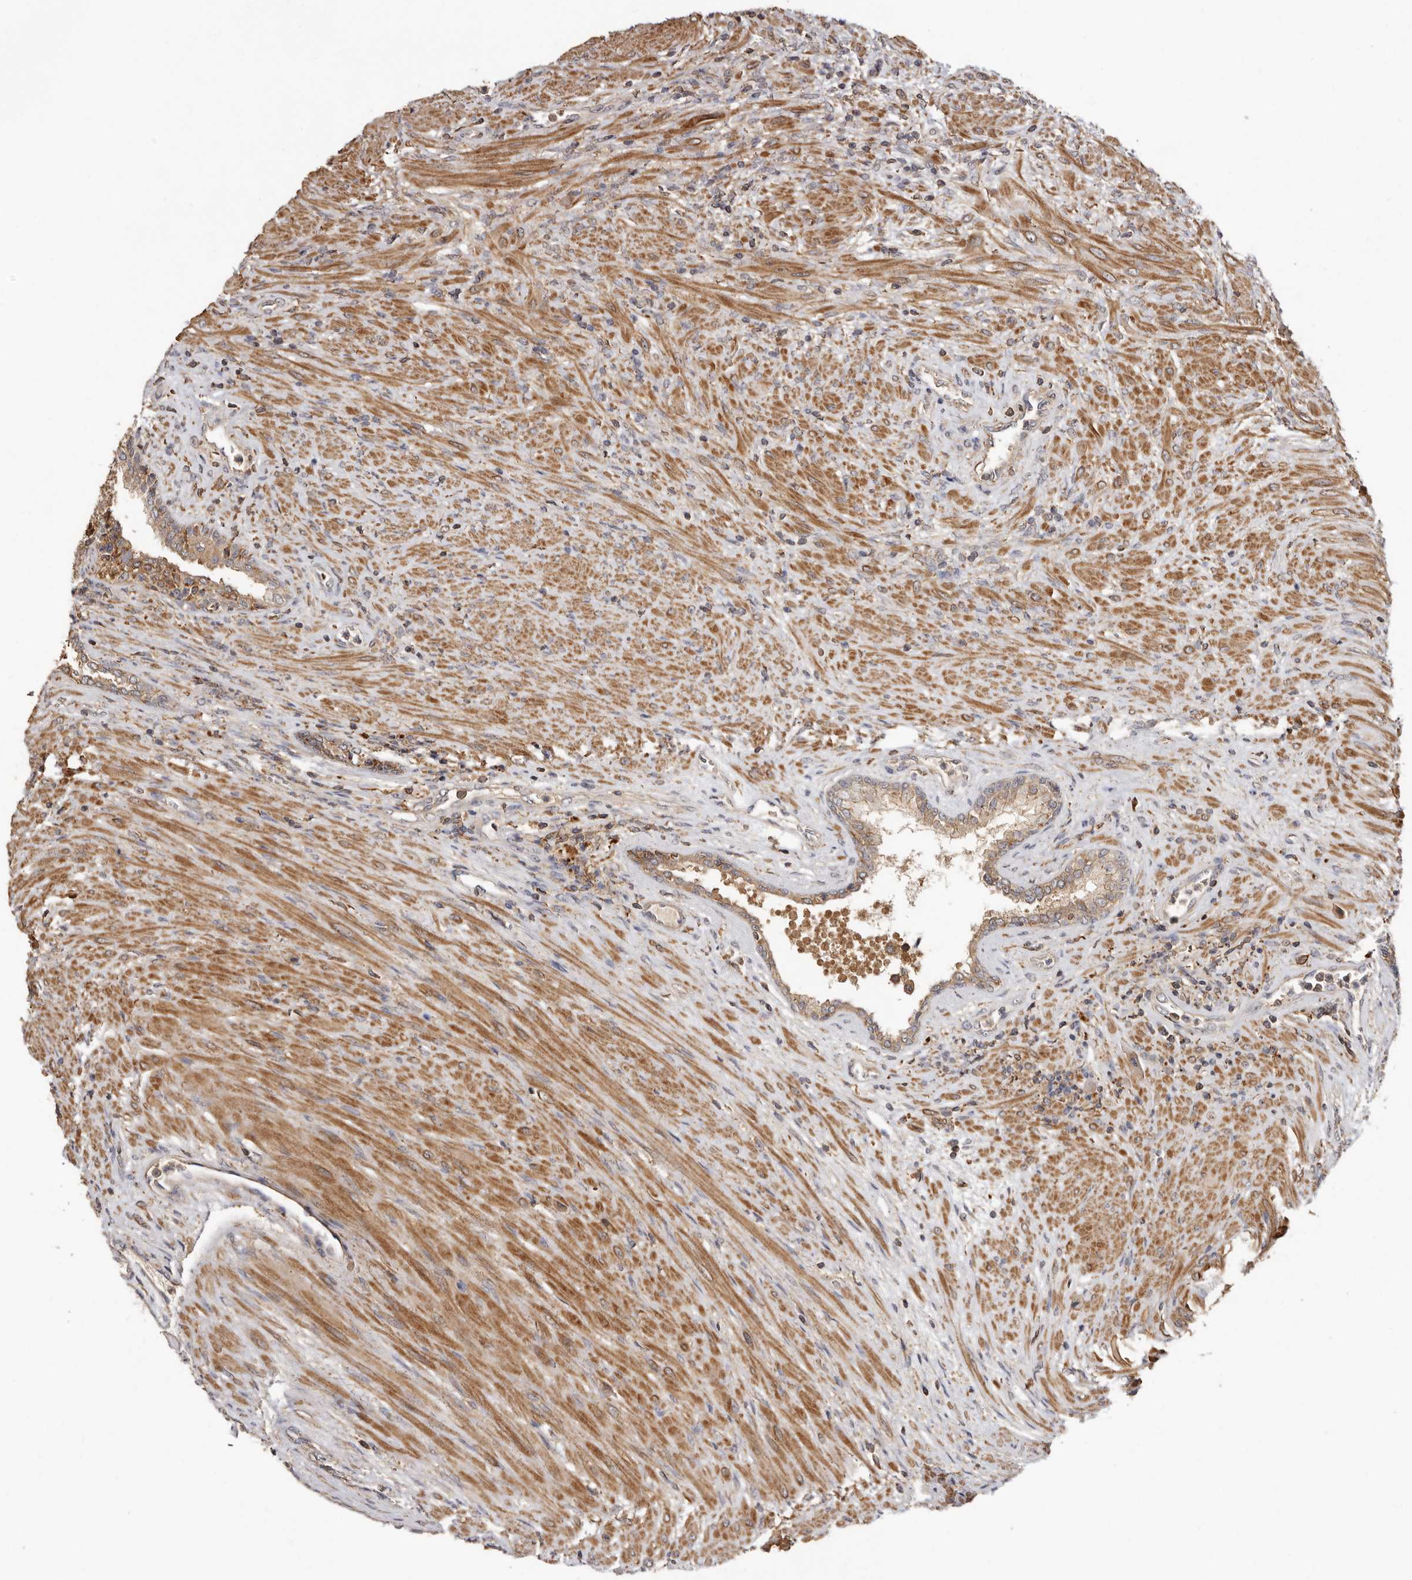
{"staining": {"intensity": "weak", "quantity": ">75%", "location": "cytoplasmic/membranous"}, "tissue": "prostate cancer", "cell_type": "Tumor cells", "image_type": "cancer", "snomed": [{"axis": "morphology", "description": "Normal tissue, NOS"}, {"axis": "morphology", "description": "Adenocarcinoma, Low grade"}, {"axis": "topography", "description": "Prostate"}, {"axis": "topography", "description": "Peripheral nerve tissue"}], "caption": "Immunohistochemical staining of human prostate adenocarcinoma (low-grade) displays low levels of weak cytoplasmic/membranous expression in approximately >75% of tumor cells. The staining was performed using DAB (3,3'-diaminobenzidine), with brown indicating positive protein expression. Nuclei are stained blue with hematoxylin.", "gene": "RWDD1", "patient": {"sex": "male", "age": 71}}